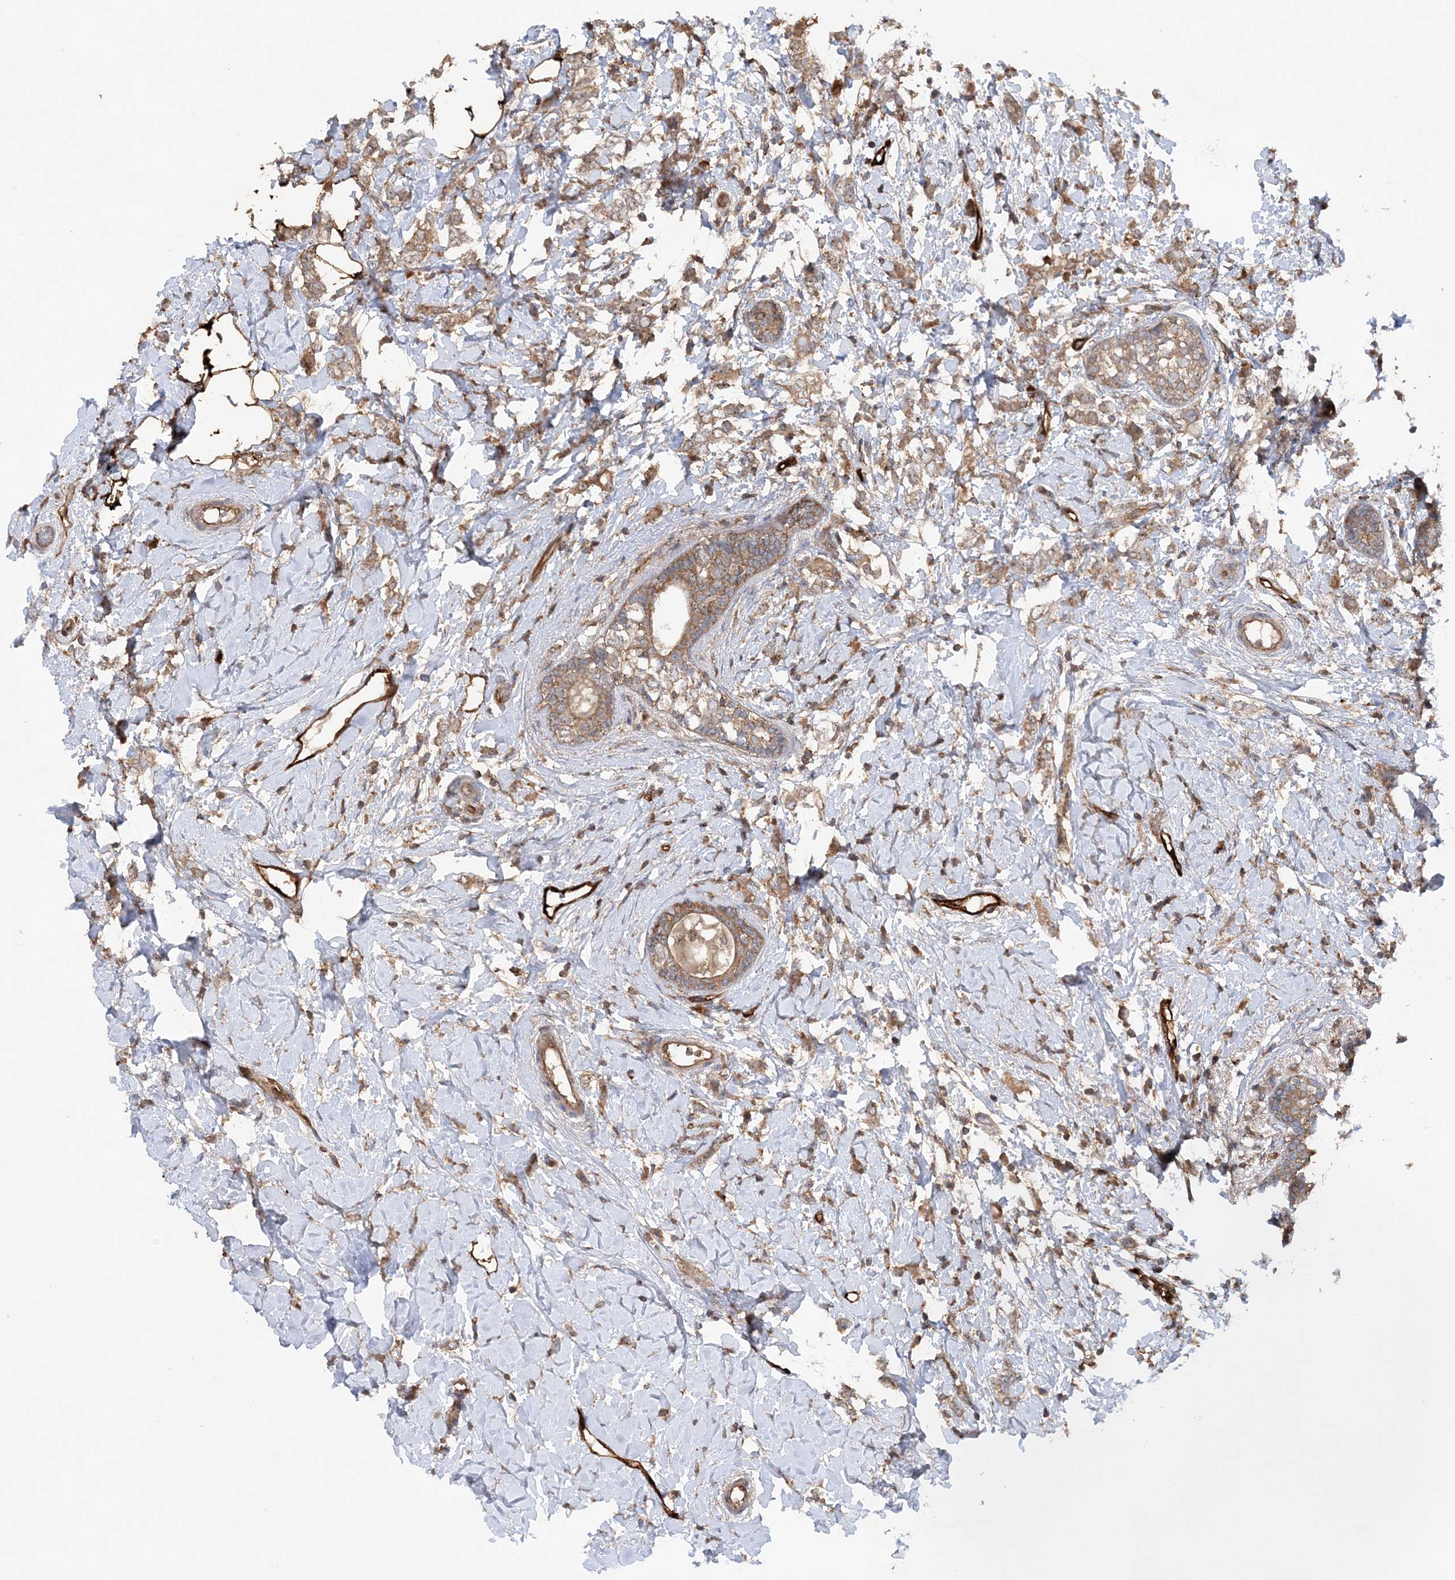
{"staining": {"intensity": "moderate", "quantity": ">75%", "location": "cytoplasmic/membranous"}, "tissue": "breast cancer", "cell_type": "Tumor cells", "image_type": "cancer", "snomed": [{"axis": "morphology", "description": "Normal tissue, NOS"}, {"axis": "morphology", "description": "Lobular carcinoma"}, {"axis": "topography", "description": "Breast"}], "caption": "This image reveals immunohistochemistry (IHC) staining of human breast cancer, with medium moderate cytoplasmic/membranous expression in about >75% of tumor cells.", "gene": "ACAP2", "patient": {"sex": "female", "age": 47}}